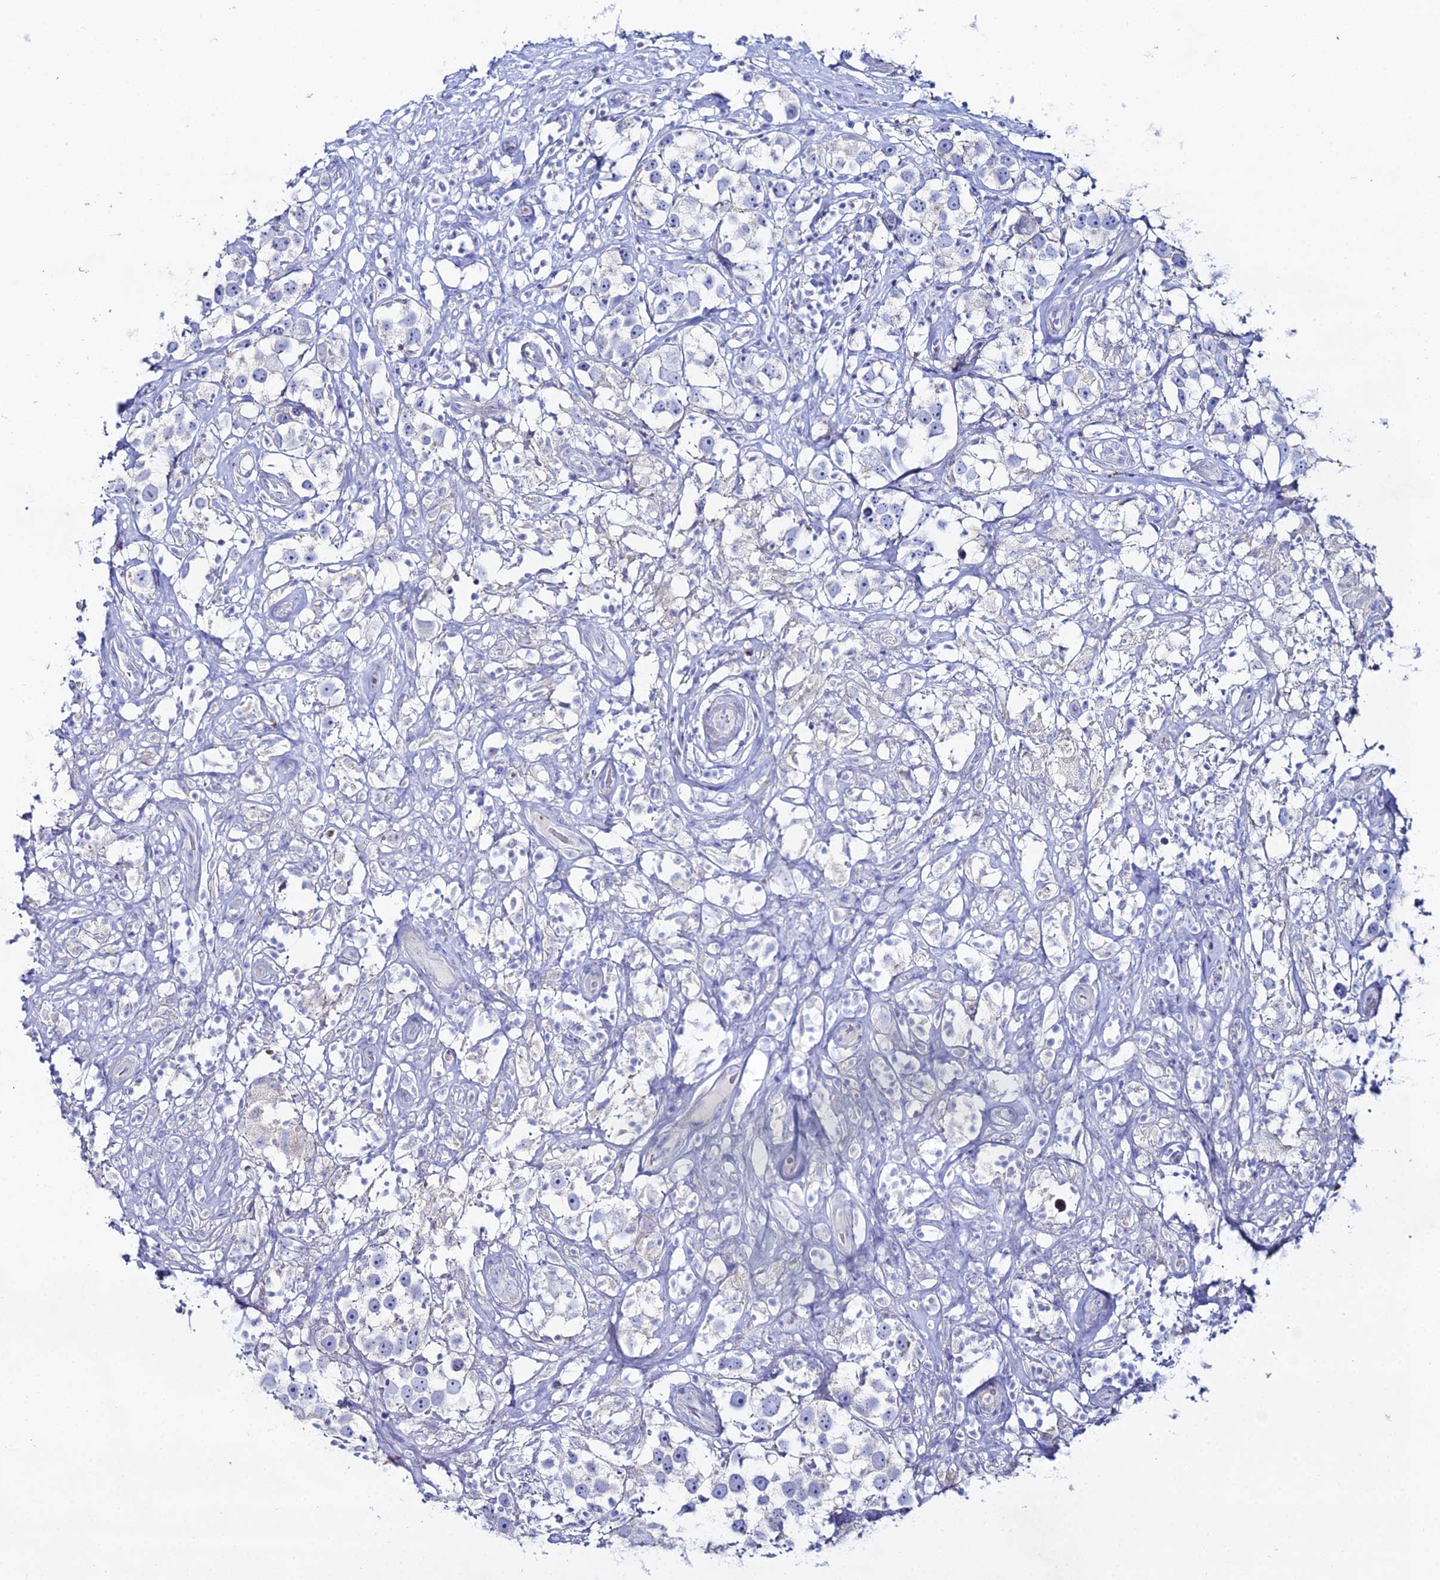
{"staining": {"intensity": "negative", "quantity": "none", "location": "none"}, "tissue": "testis cancer", "cell_type": "Tumor cells", "image_type": "cancer", "snomed": [{"axis": "morphology", "description": "Seminoma, NOS"}, {"axis": "topography", "description": "Testis"}], "caption": "This is a histopathology image of IHC staining of testis cancer (seminoma), which shows no expression in tumor cells. (Stains: DAB (3,3'-diaminobenzidine) immunohistochemistry (IHC) with hematoxylin counter stain, Microscopy: brightfield microscopy at high magnification).", "gene": "DHX34", "patient": {"sex": "male", "age": 49}}